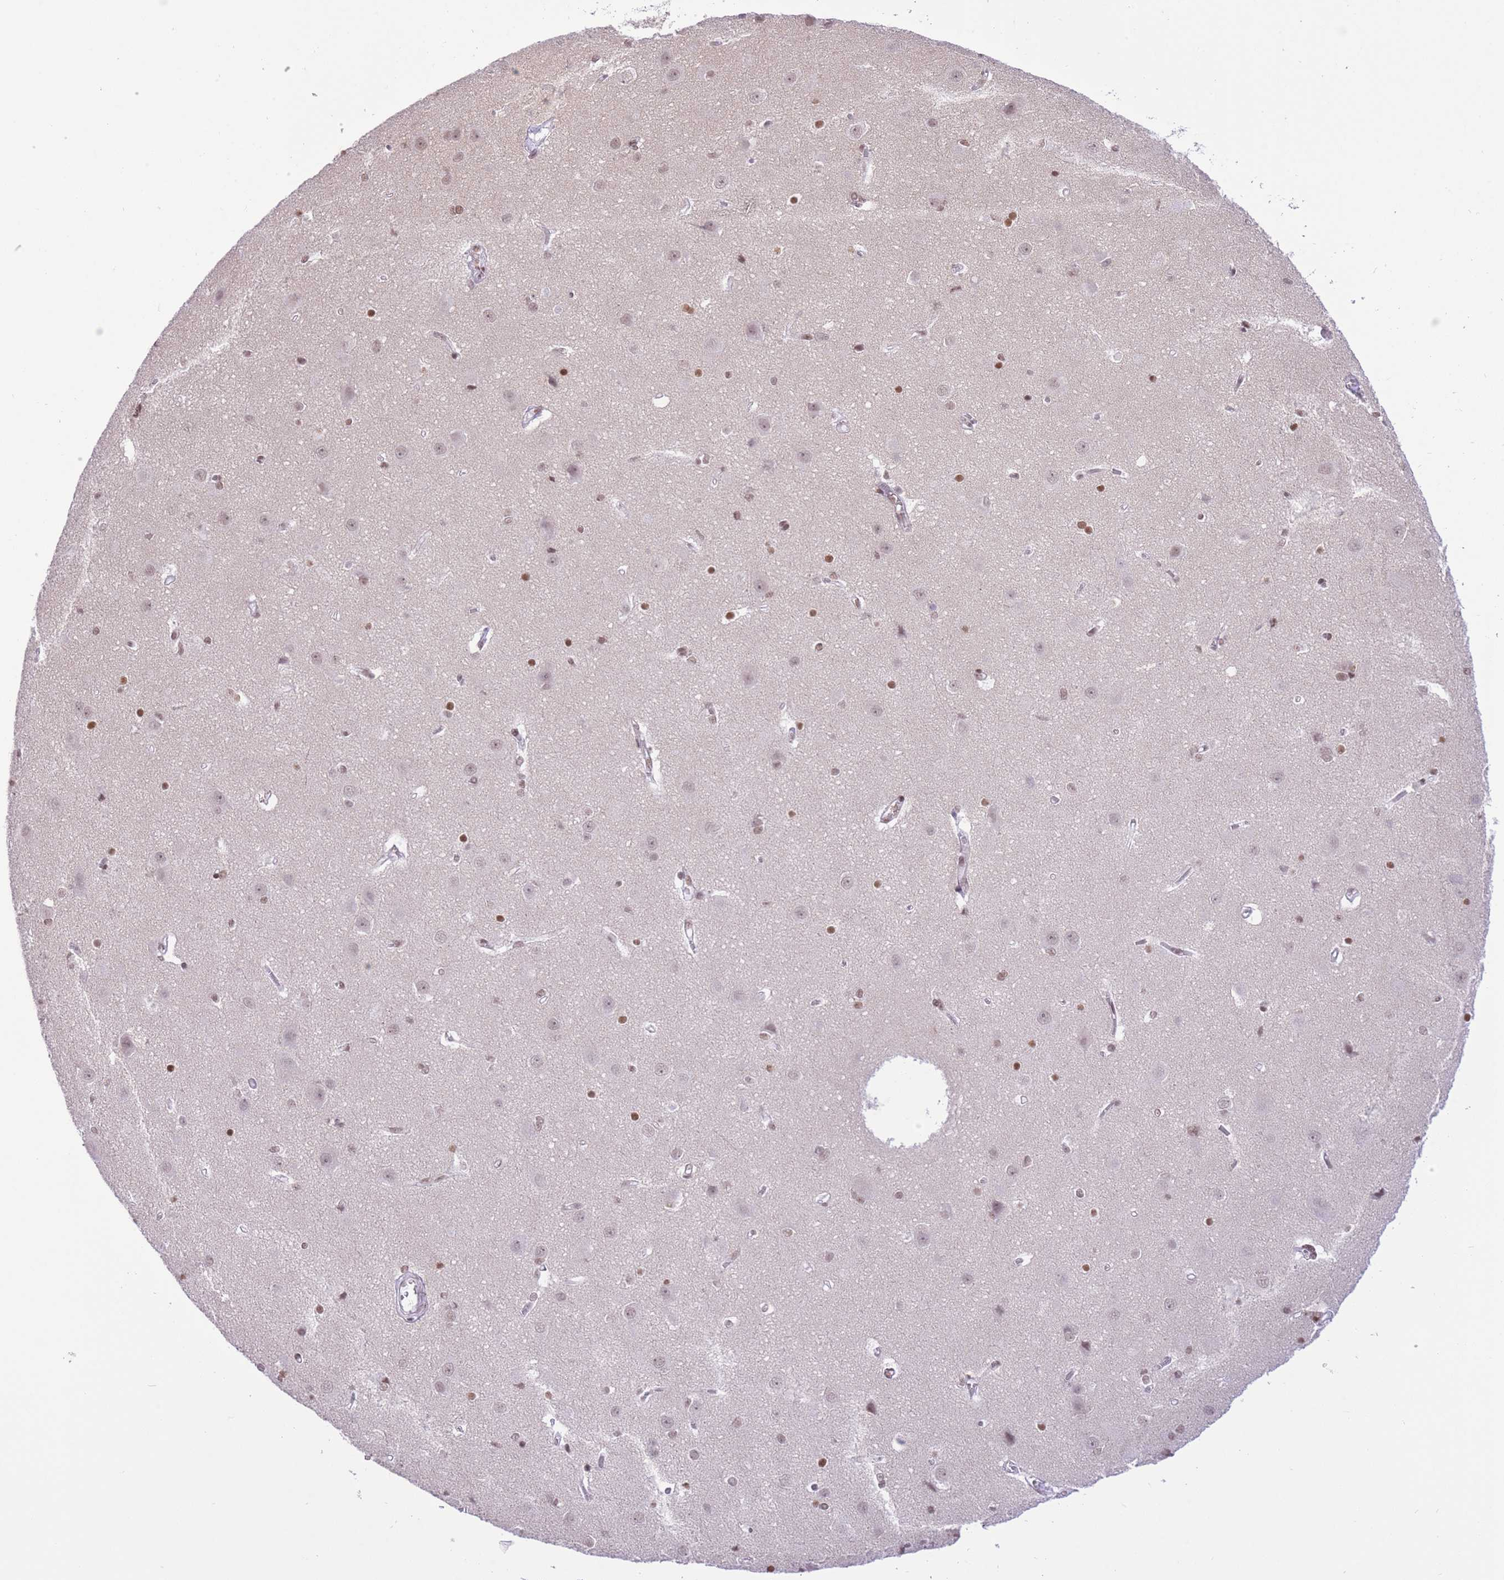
{"staining": {"intensity": "moderate", "quantity": "25%-75%", "location": "nuclear"}, "tissue": "cerebral cortex", "cell_type": "Endothelial cells", "image_type": "normal", "snomed": [{"axis": "morphology", "description": "Normal tissue, NOS"}, {"axis": "topography", "description": "Cerebral cortex"}], "caption": "Brown immunohistochemical staining in benign cerebral cortex exhibits moderate nuclear expression in approximately 25%-75% of endothelial cells.", "gene": "ZBED5", "patient": {"sex": "male", "age": 37}}